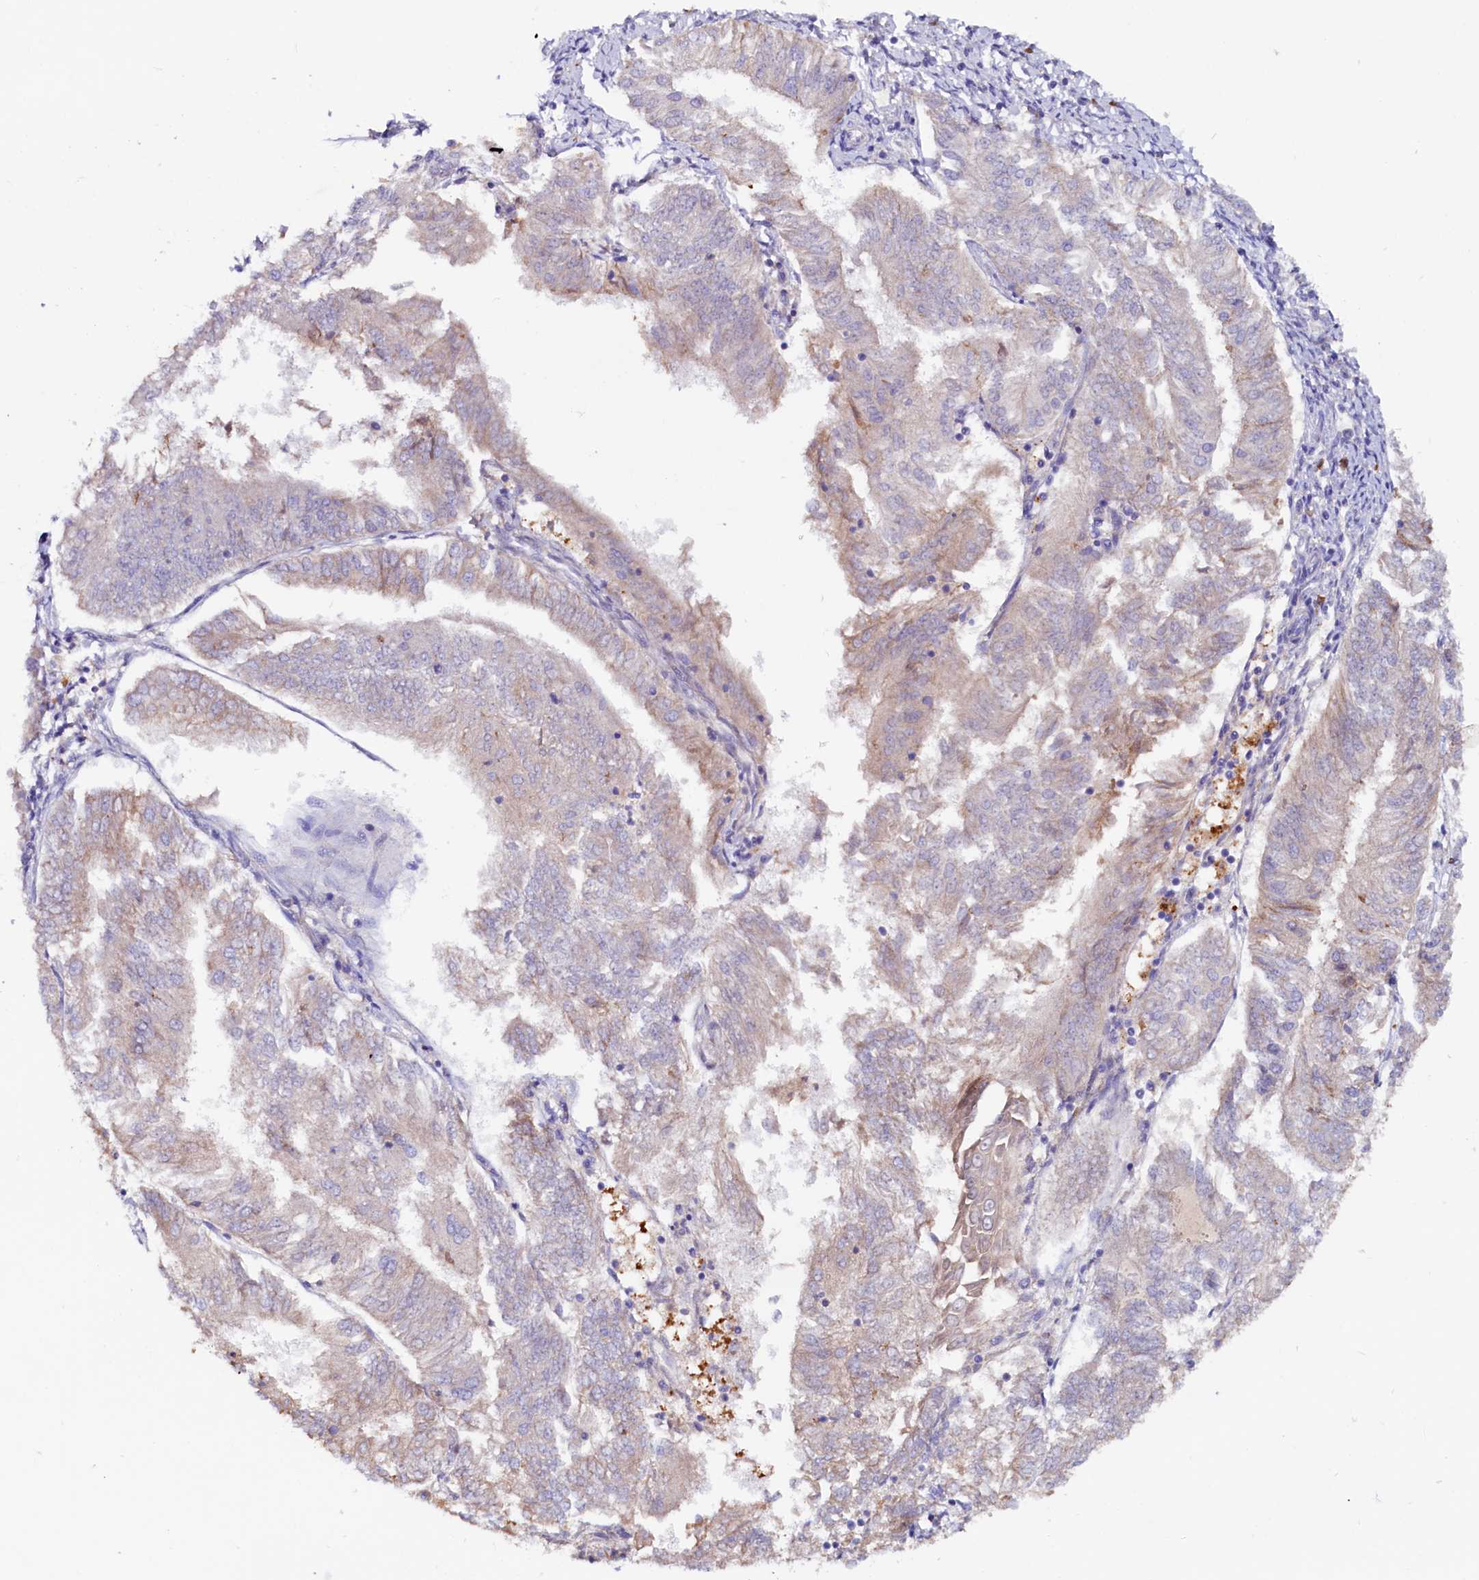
{"staining": {"intensity": "weak", "quantity": "<25%", "location": "cytoplasmic/membranous"}, "tissue": "endometrial cancer", "cell_type": "Tumor cells", "image_type": "cancer", "snomed": [{"axis": "morphology", "description": "Adenocarcinoma, NOS"}, {"axis": "topography", "description": "Endometrium"}], "caption": "A high-resolution micrograph shows immunohistochemistry (IHC) staining of endometrial adenocarcinoma, which shows no significant positivity in tumor cells. (Immunohistochemistry, brightfield microscopy, high magnification).", "gene": "IL17RD", "patient": {"sex": "female", "age": 58}}